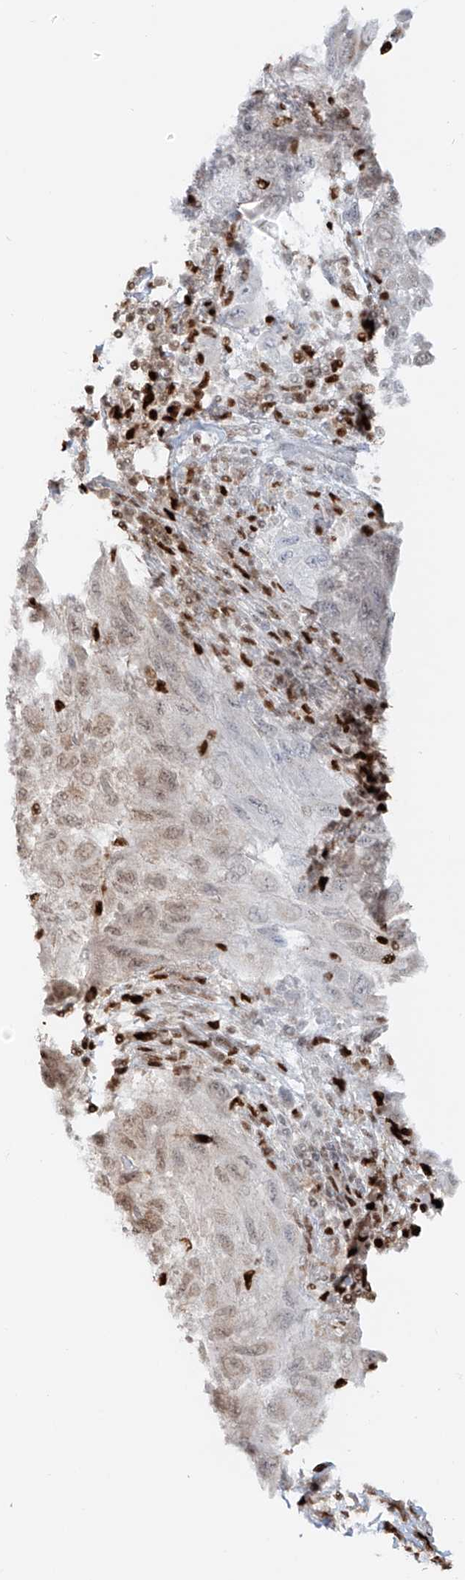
{"staining": {"intensity": "weak", "quantity": "<25%", "location": "nuclear"}, "tissue": "melanoma", "cell_type": "Tumor cells", "image_type": "cancer", "snomed": [{"axis": "morphology", "description": "Malignant melanoma, NOS"}, {"axis": "topography", "description": "Skin"}], "caption": "This is an immunohistochemistry (IHC) photomicrograph of human malignant melanoma. There is no expression in tumor cells.", "gene": "DZIP1L", "patient": {"sex": "female", "age": 91}}